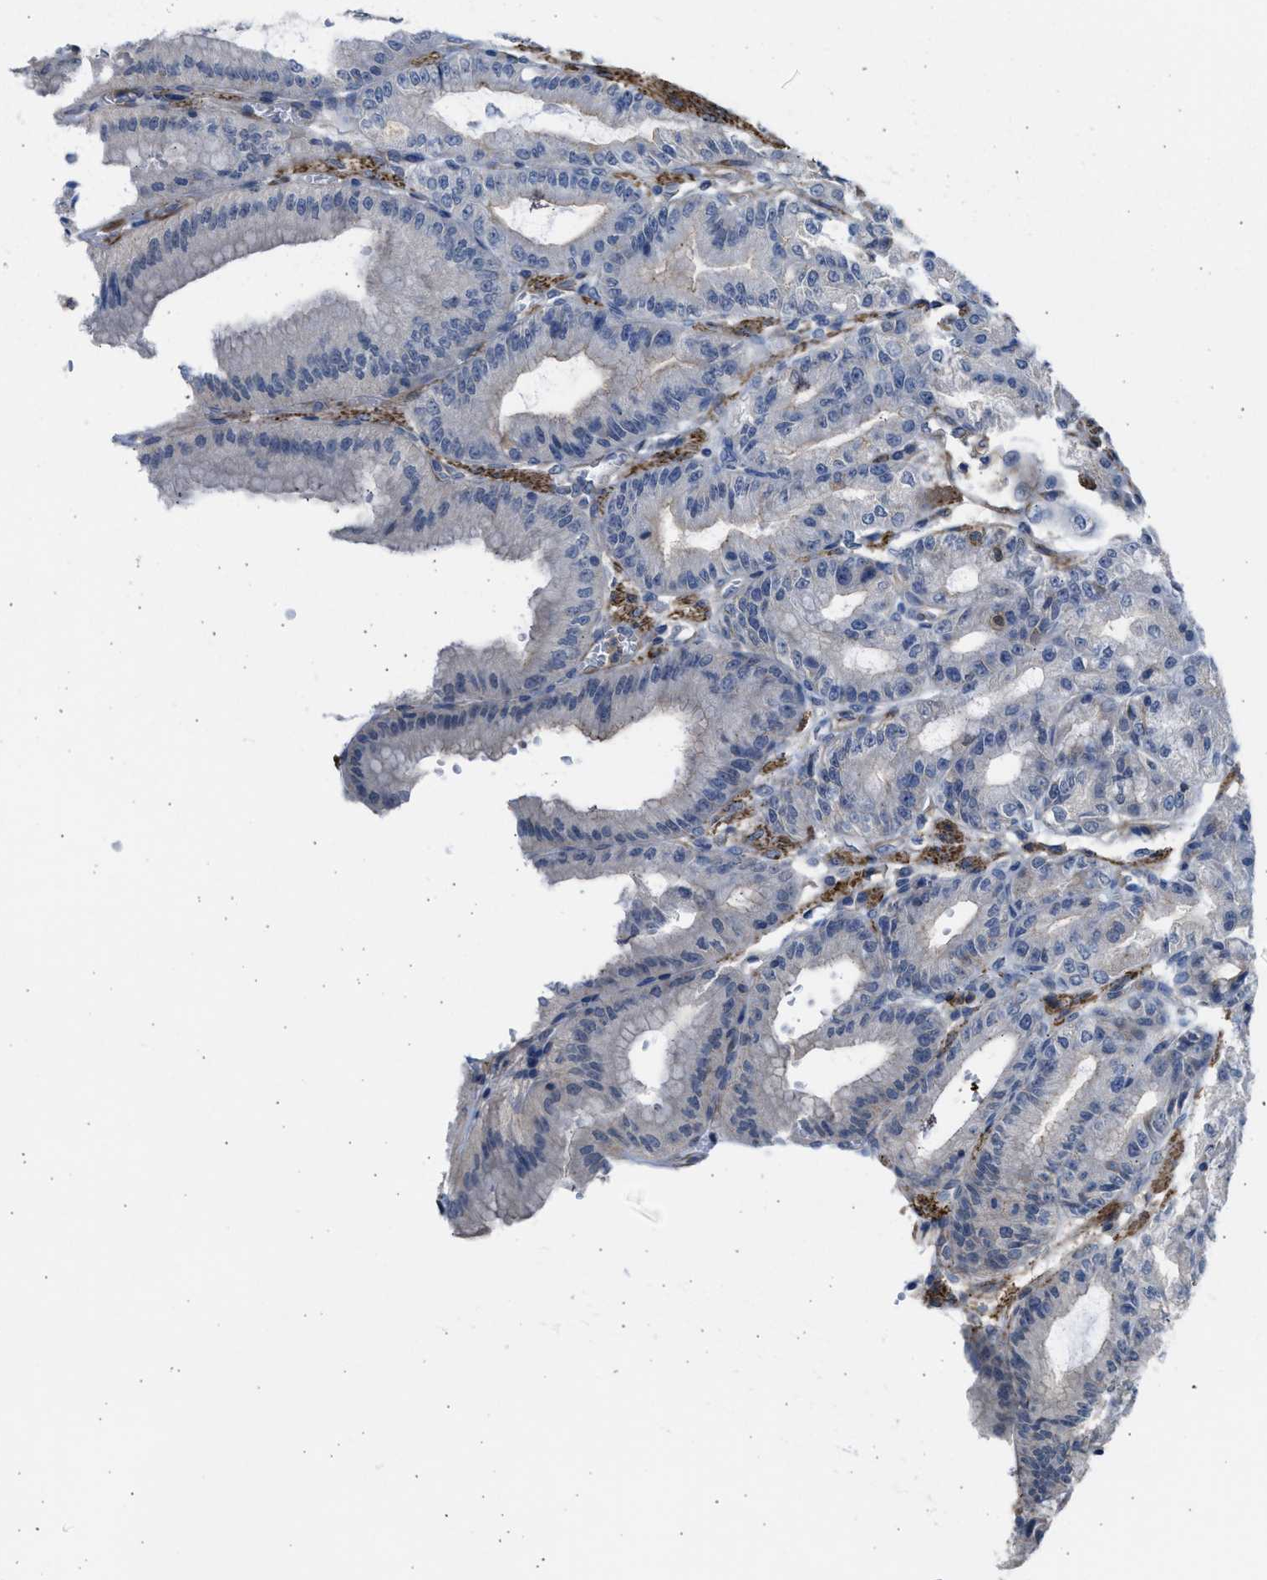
{"staining": {"intensity": "moderate", "quantity": "<25%", "location": "cytoplasmic/membranous"}, "tissue": "stomach", "cell_type": "Glandular cells", "image_type": "normal", "snomed": [{"axis": "morphology", "description": "Normal tissue, NOS"}, {"axis": "topography", "description": "Stomach, lower"}], "caption": "Immunohistochemistry (IHC) (DAB (3,3'-diaminobenzidine)) staining of unremarkable stomach exhibits moderate cytoplasmic/membranous protein positivity in approximately <25% of glandular cells. (Stains: DAB in brown, nuclei in blue, Microscopy: brightfield microscopy at high magnification).", "gene": "PCNX3", "patient": {"sex": "male", "age": 71}}